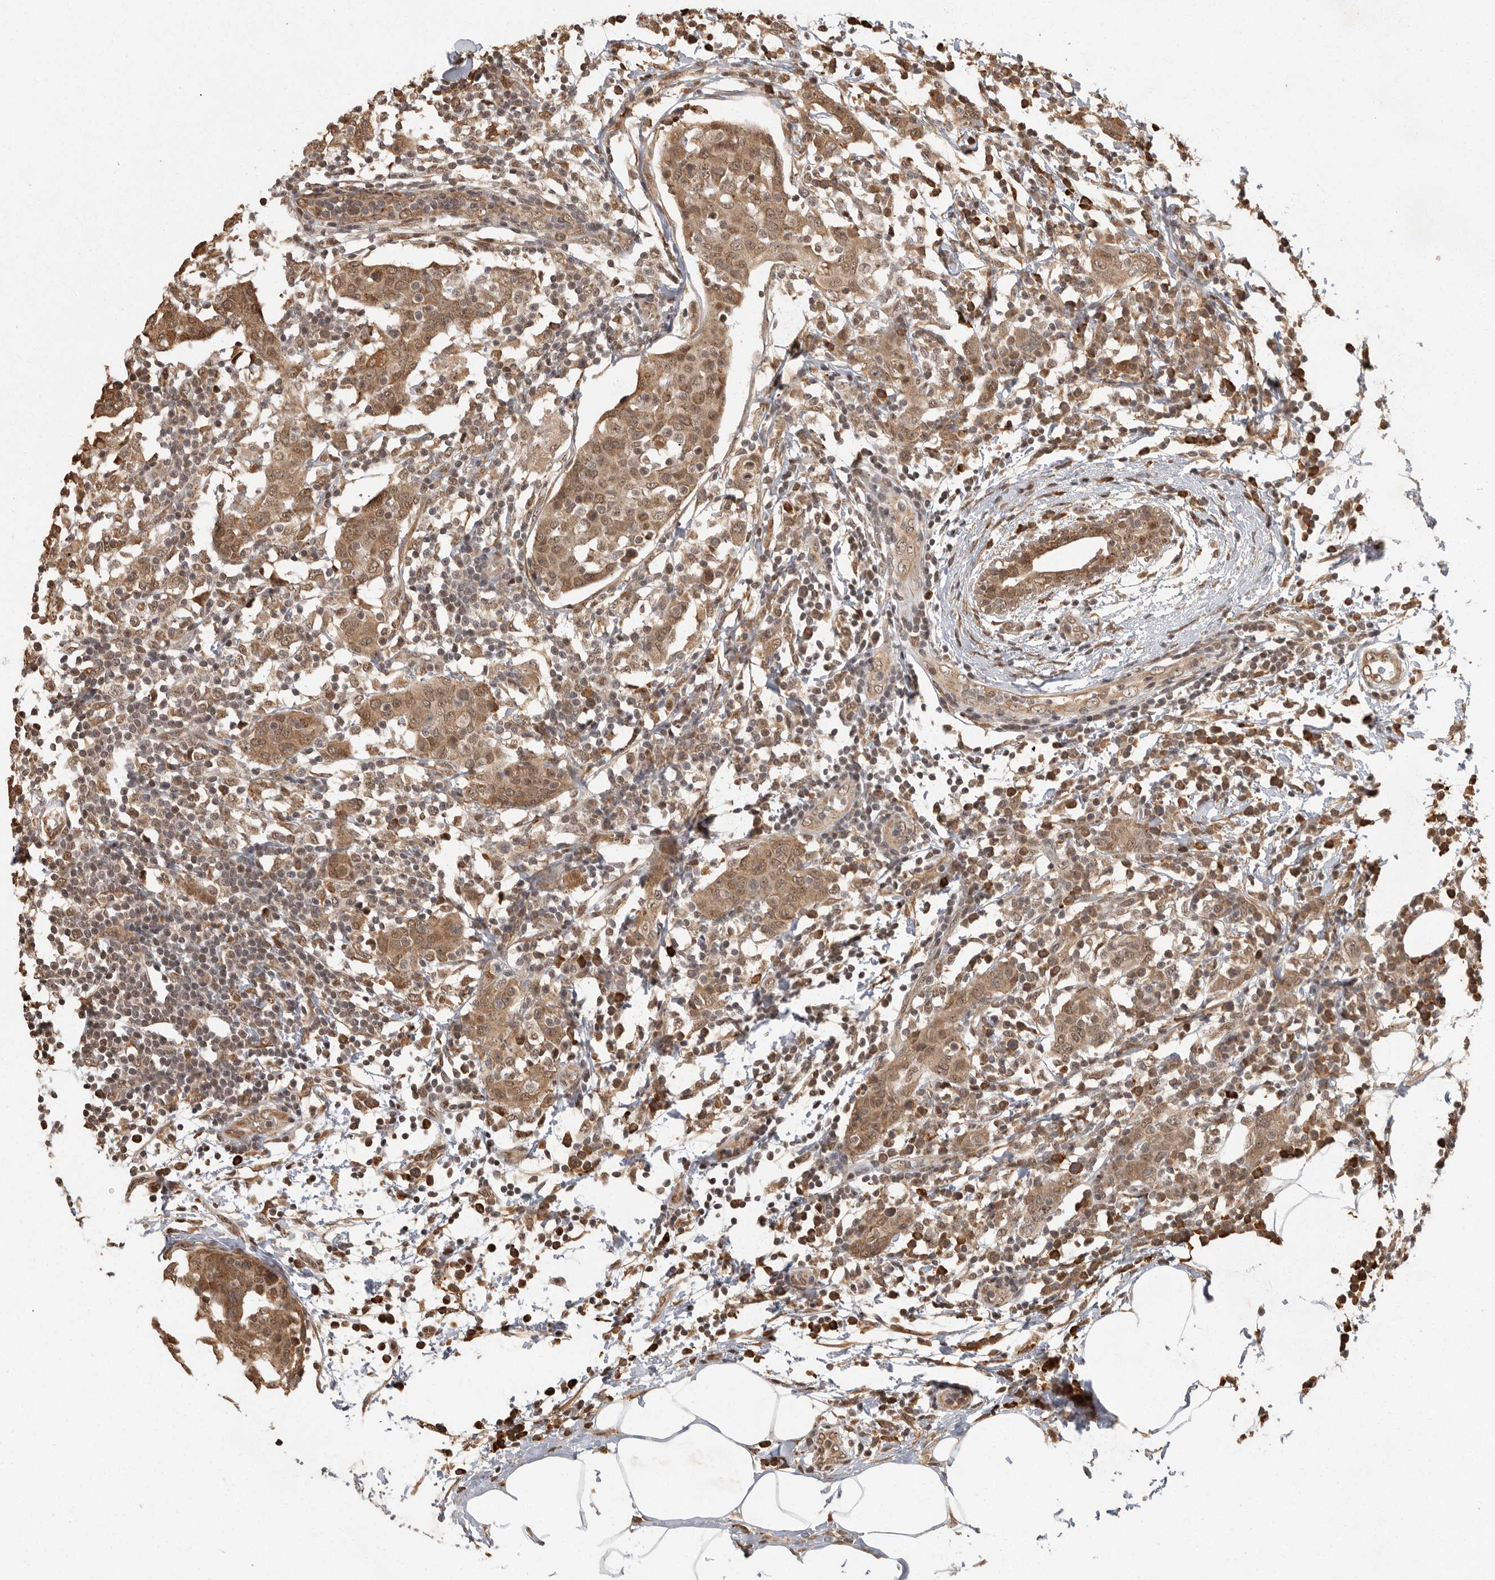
{"staining": {"intensity": "moderate", "quantity": ">75%", "location": "cytoplasmic/membranous,nuclear"}, "tissue": "breast cancer", "cell_type": "Tumor cells", "image_type": "cancer", "snomed": [{"axis": "morphology", "description": "Normal tissue, NOS"}, {"axis": "morphology", "description": "Duct carcinoma"}, {"axis": "topography", "description": "Breast"}], "caption": "Immunohistochemical staining of human breast intraductal carcinoma demonstrates medium levels of moderate cytoplasmic/membranous and nuclear protein staining in about >75% of tumor cells. (IHC, brightfield microscopy, high magnification).", "gene": "ZNF83", "patient": {"sex": "female", "age": 37}}